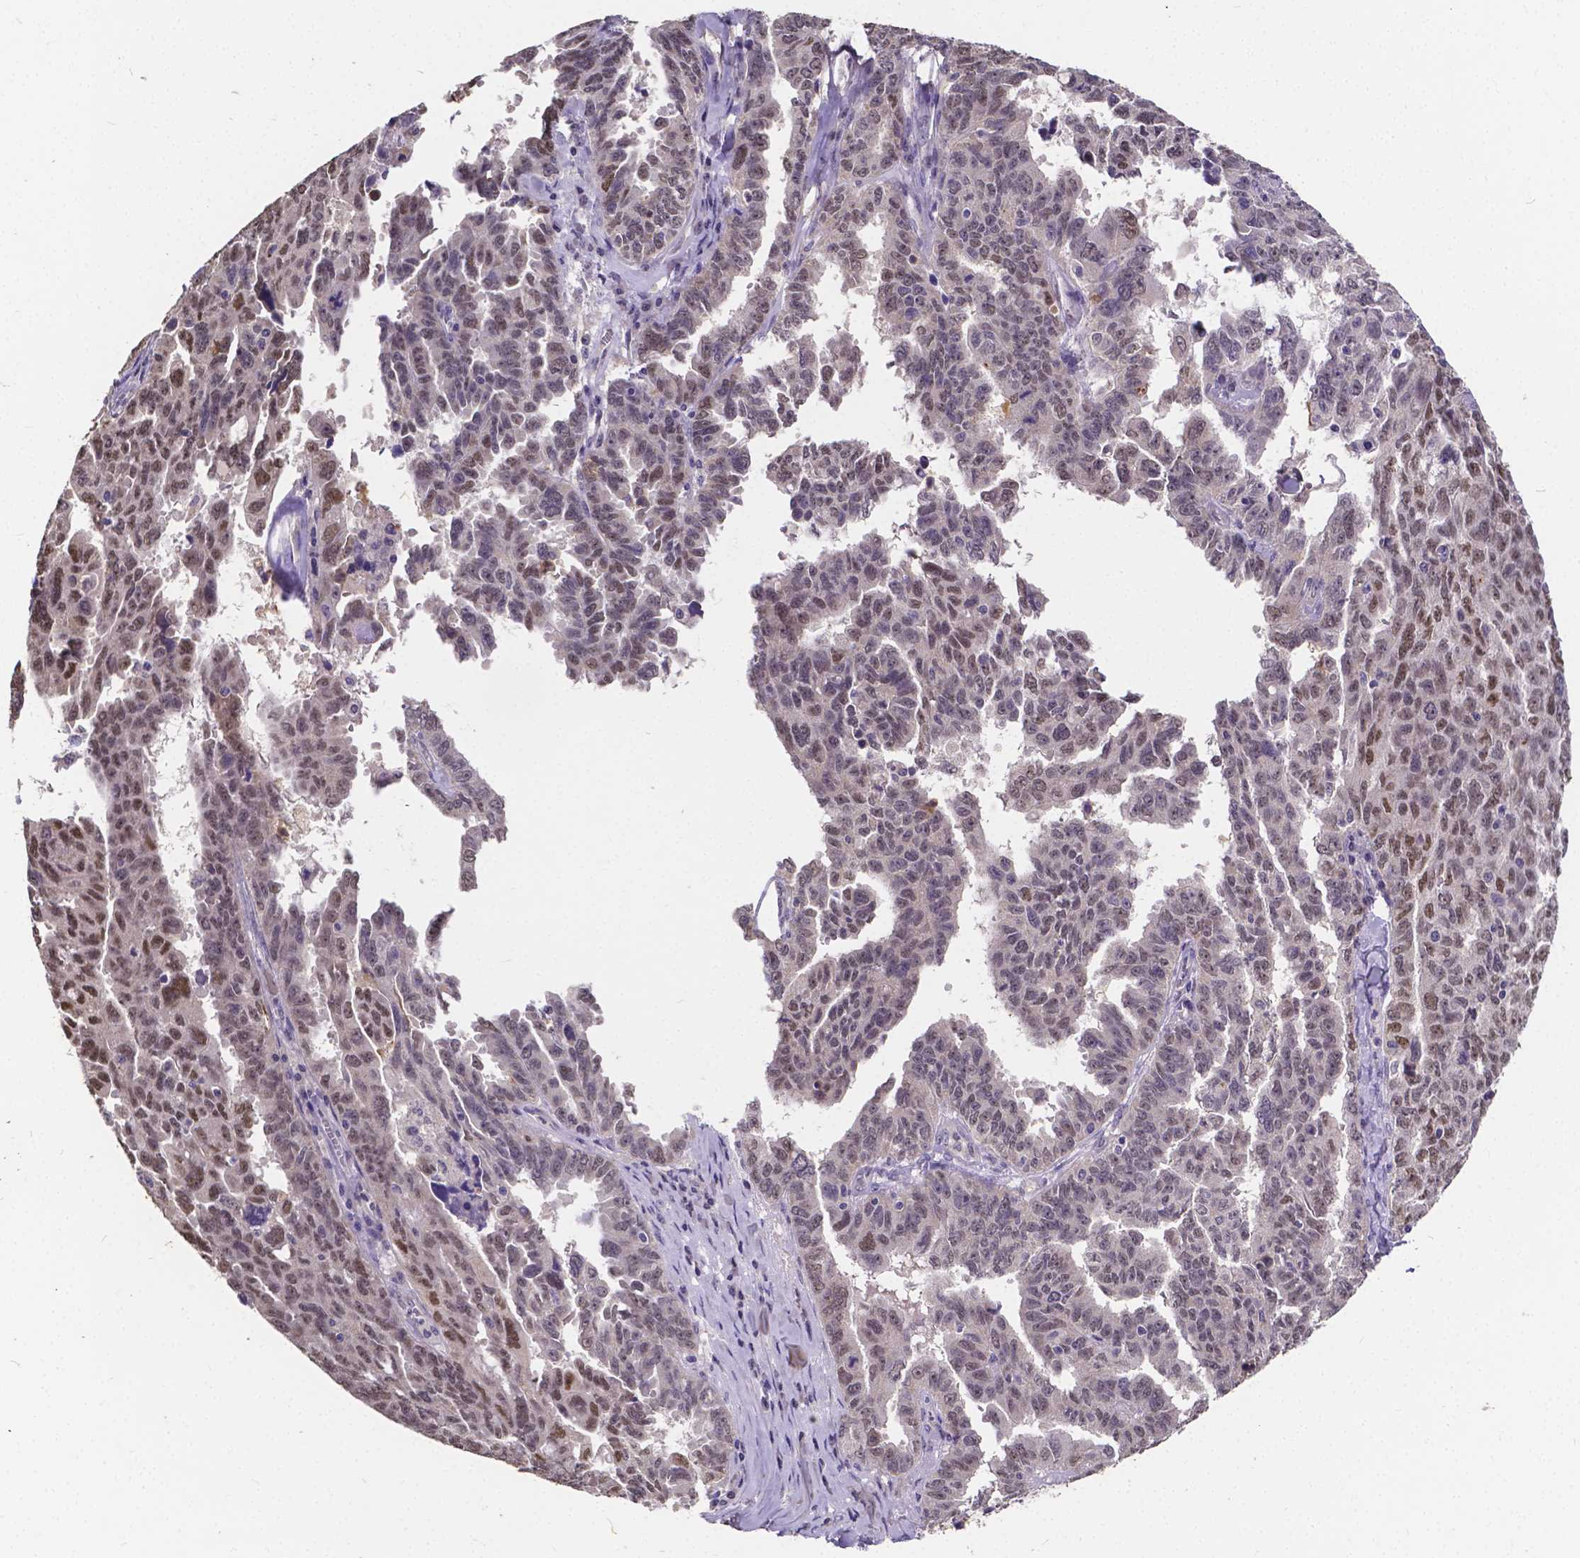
{"staining": {"intensity": "moderate", "quantity": "25%-75%", "location": "nuclear"}, "tissue": "ovarian cancer", "cell_type": "Tumor cells", "image_type": "cancer", "snomed": [{"axis": "morphology", "description": "Adenocarcinoma, NOS"}, {"axis": "morphology", "description": "Carcinoma, endometroid"}, {"axis": "topography", "description": "Ovary"}], "caption": "Ovarian cancer (adenocarcinoma) stained with a brown dye demonstrates moderate nuclear positive expression in approximately 25%-75% of tumor cells.", "gene": "CTNNA2", "patient": {"sex": "female", "age": 72}}